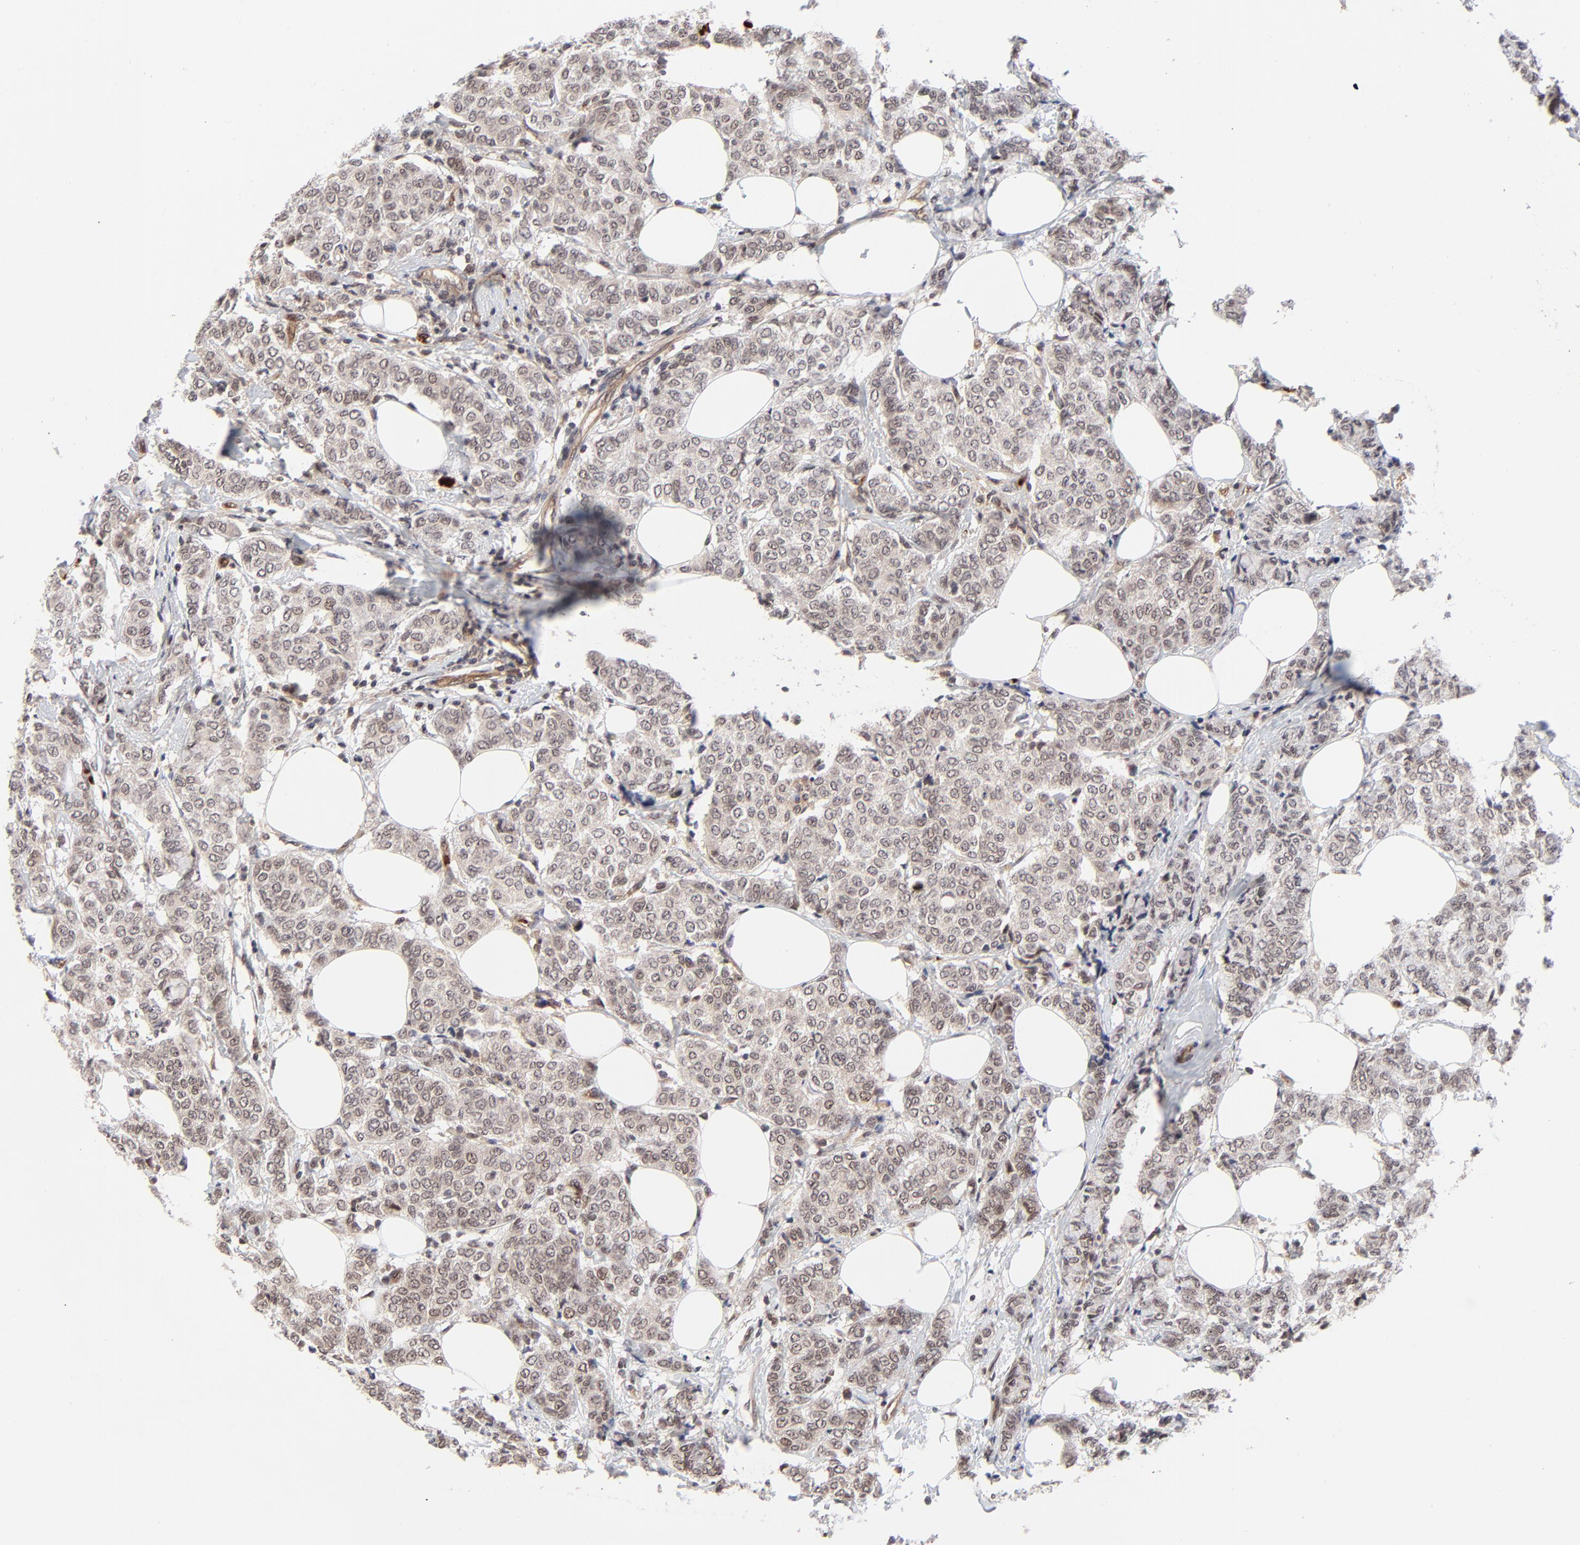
{"staining": {"intensity": "weak", "quantity": ">75%", "location": "cytoplasmic/membranous,nuclear"}, "tissue": "breast cancer", "cell_type": "Tumor cells", "image_type": "cancer", "snomed": [{"axis": "morphology", "description": "Lobular carcinoma"}, {"axis": "topography", "description": "Breast"}], "caption": "Protein staining of breast cancer tissue displays weak cytoplasmic/membranous and nuclear expression in approximately >75% of tumor cells.", "gene": "CASP10", "patient": {"sex": "female", "age": 60}}